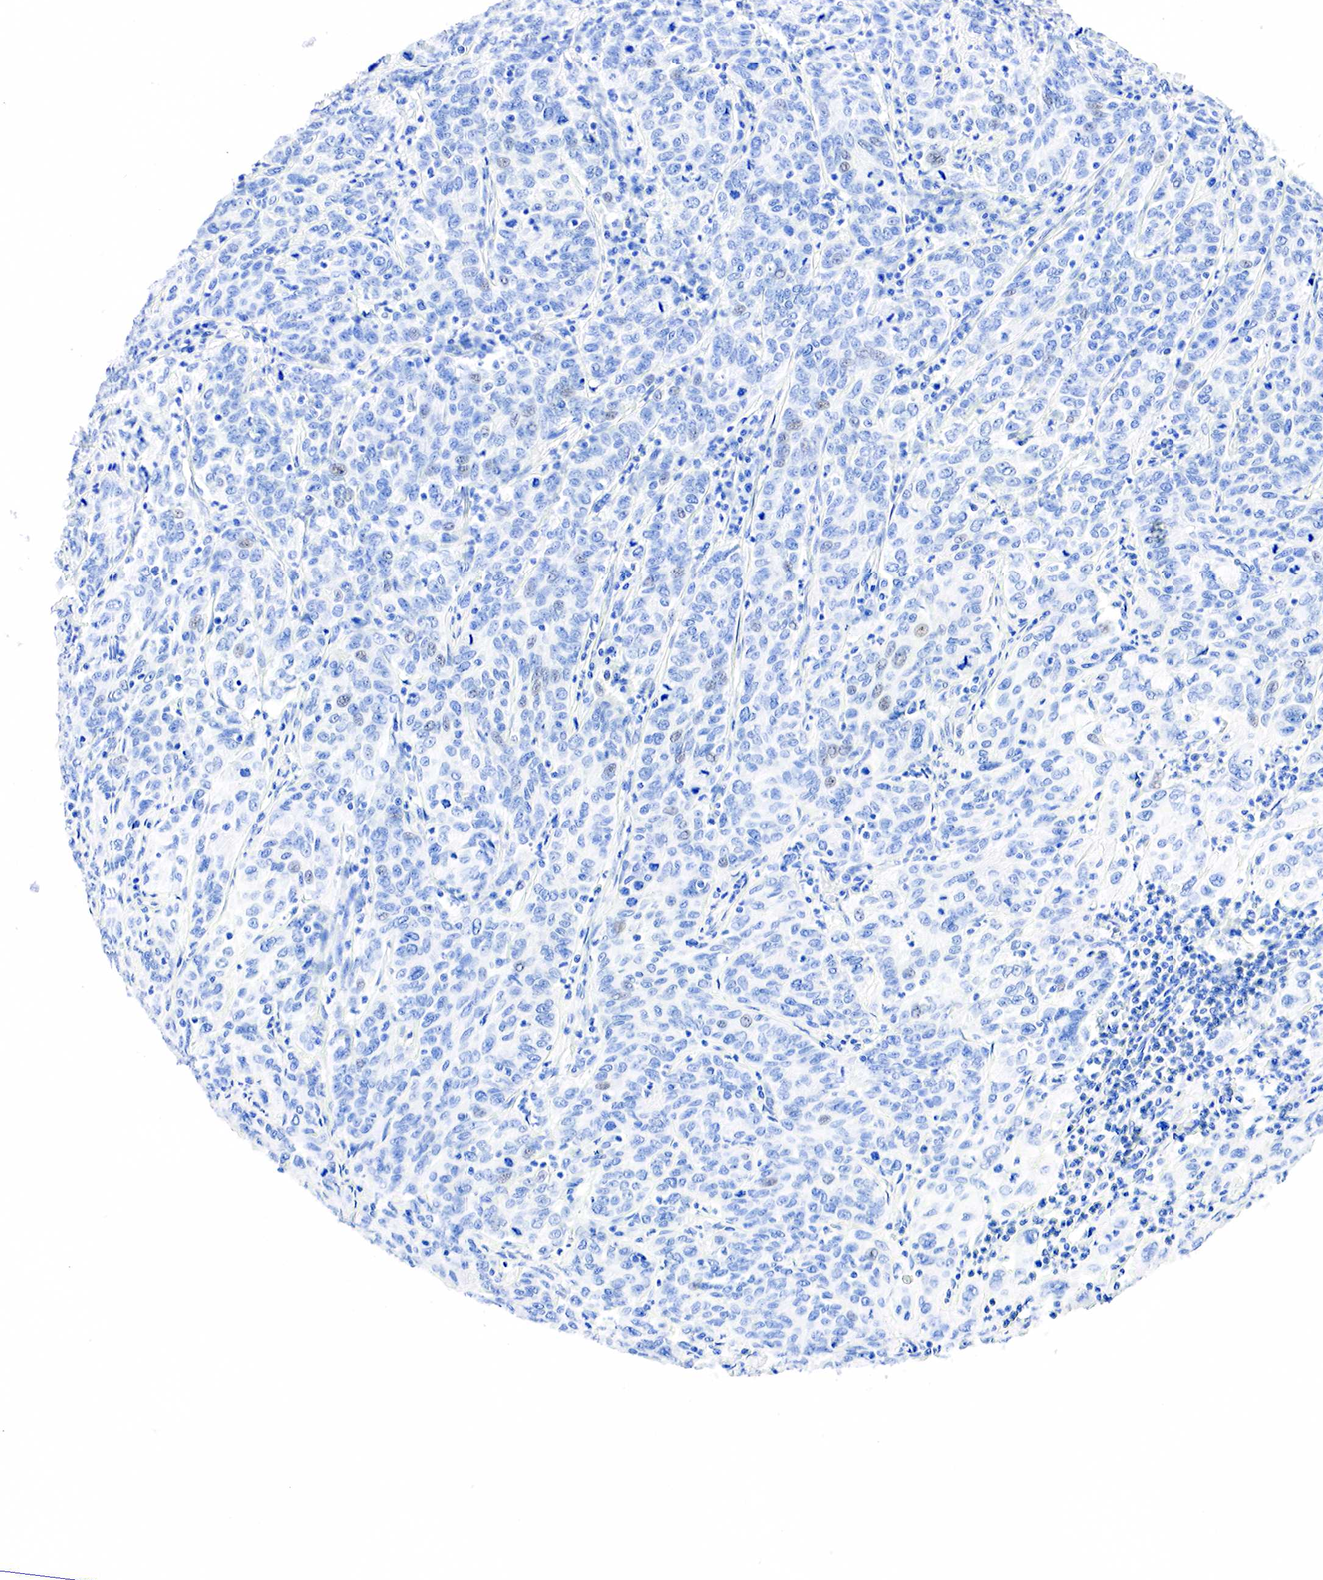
{"staining": {"intensity": "negative", "quantity": "none", "location": "none"}, "tissue": "cervical cancer", "cell_type": "Tumor cells", "image_type": "cancer", "snomed": [{"axis": "morphology", "description": "Squamous cell carcinoma, NOS"}, {"axis": "topography", "description": "Cervix"}], "caption": "Cervical cancer stained for a protein using immunohistochemistry (IHC) demonstrates no expression tumor cells.", "gene": "PTH", "patient": {"sex": "female", "age": 38}}